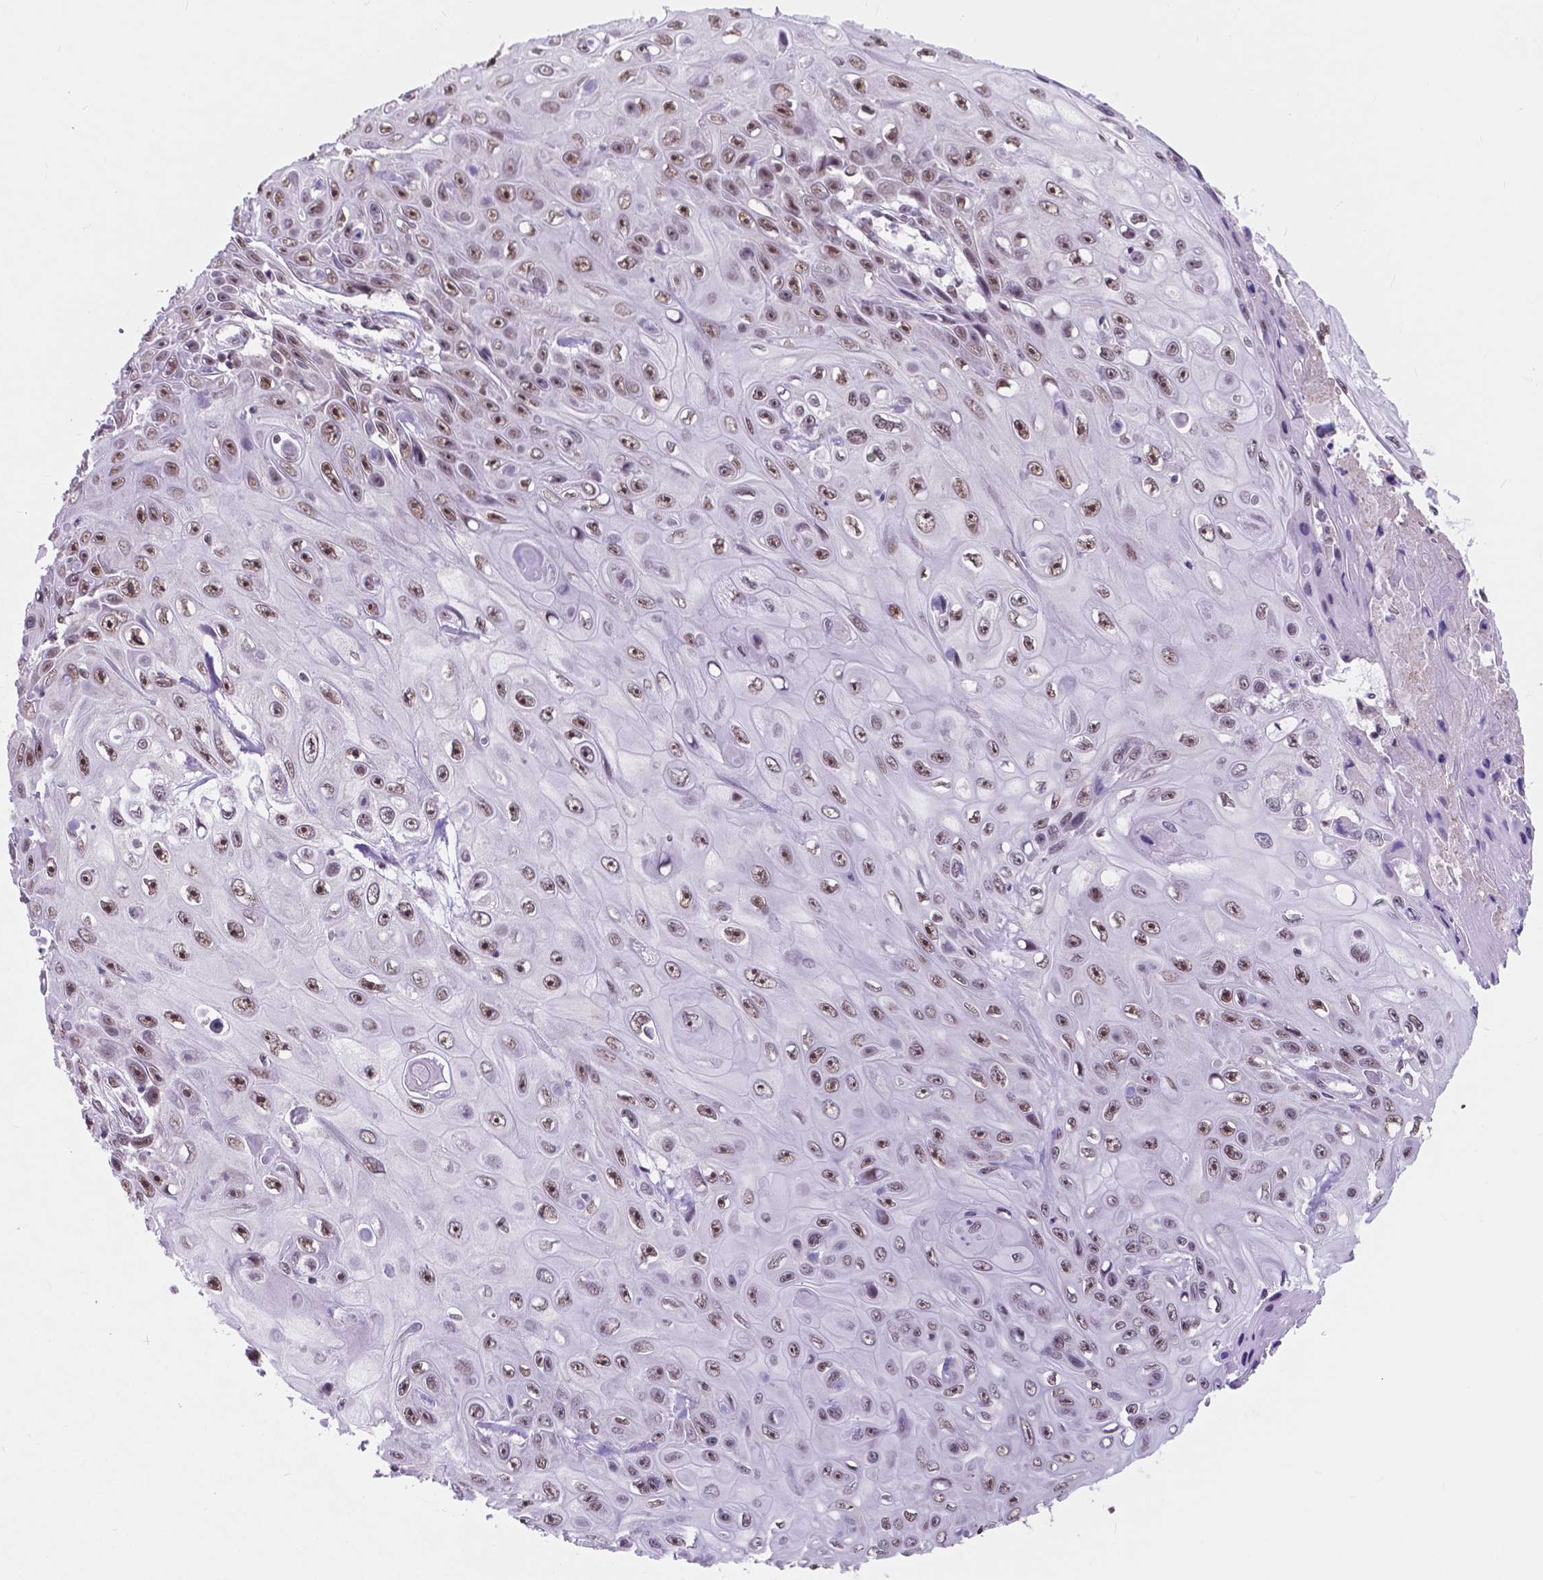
{"staining": {"intensity": "moderate", "quantity": ">75%", "location": "nuclear"}, "tissue": "skin cancer", "cell_type": "Tumor cells", "image_type": "cancer", "snomed": [{"axis": "morphology", "description": "Squamous cell carcinoma, NOS"}, {"axis": "topography", "description": "Skin"}], "caption": "Immunohistochemistry (DAB (3,3'-diaminobenzidine)) staining of human skin squamous cell carcinoma displays moderate nuclear protein positivity in approximately >75% of tumor cells.", "gene": "BCAS2", "patient": {"sex": "male", "age": 82}}